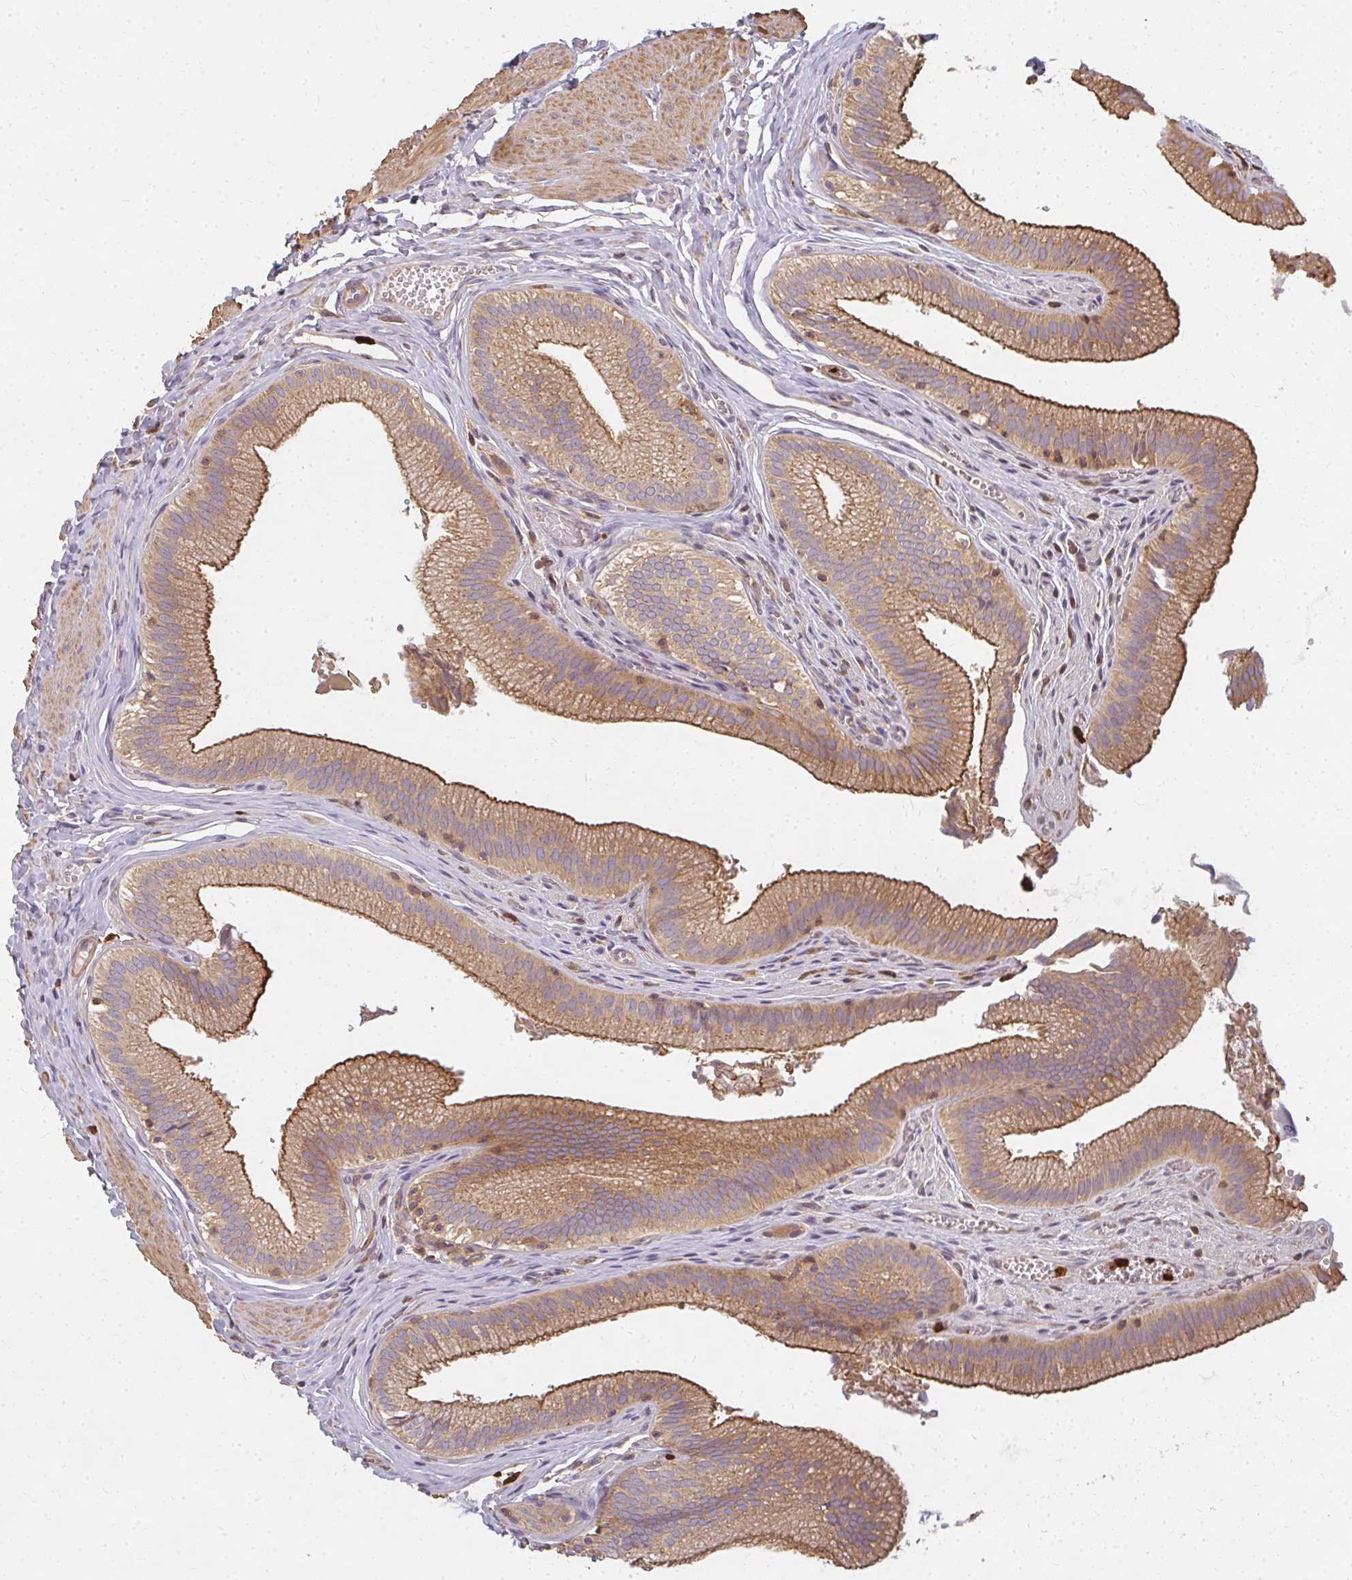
{"staining": {"intensity": "strong", "quantity": "25%-75%", "location": "cytoplasmic/membranous"}, "tissue": "gallbladder", "cell_type": "Glandular cells", "image_type": "normal", "snomed": [{"axis": "morphology", "description": "Normal tissue, NOS"}, {"axis": "topography", "description": "Gallbladder"}, {"axis": "topography", "description": "Peripheral nerve tissue"}], "caption": "High-magnification brightfield microscopy of normal gallbladder stained with DAB (3,3'-diaminobenzidine) (brown) and counterstained with hematoxylin (blue). glandular cells exhibit strong cytoplasmic/membranous expression is seen in approximately25%-75% of cells. (DAB = brown stain, brightfield microscopy at high magnification).", "gene": "CNTRL", "patient": {"sex": "male", "age": 17}}